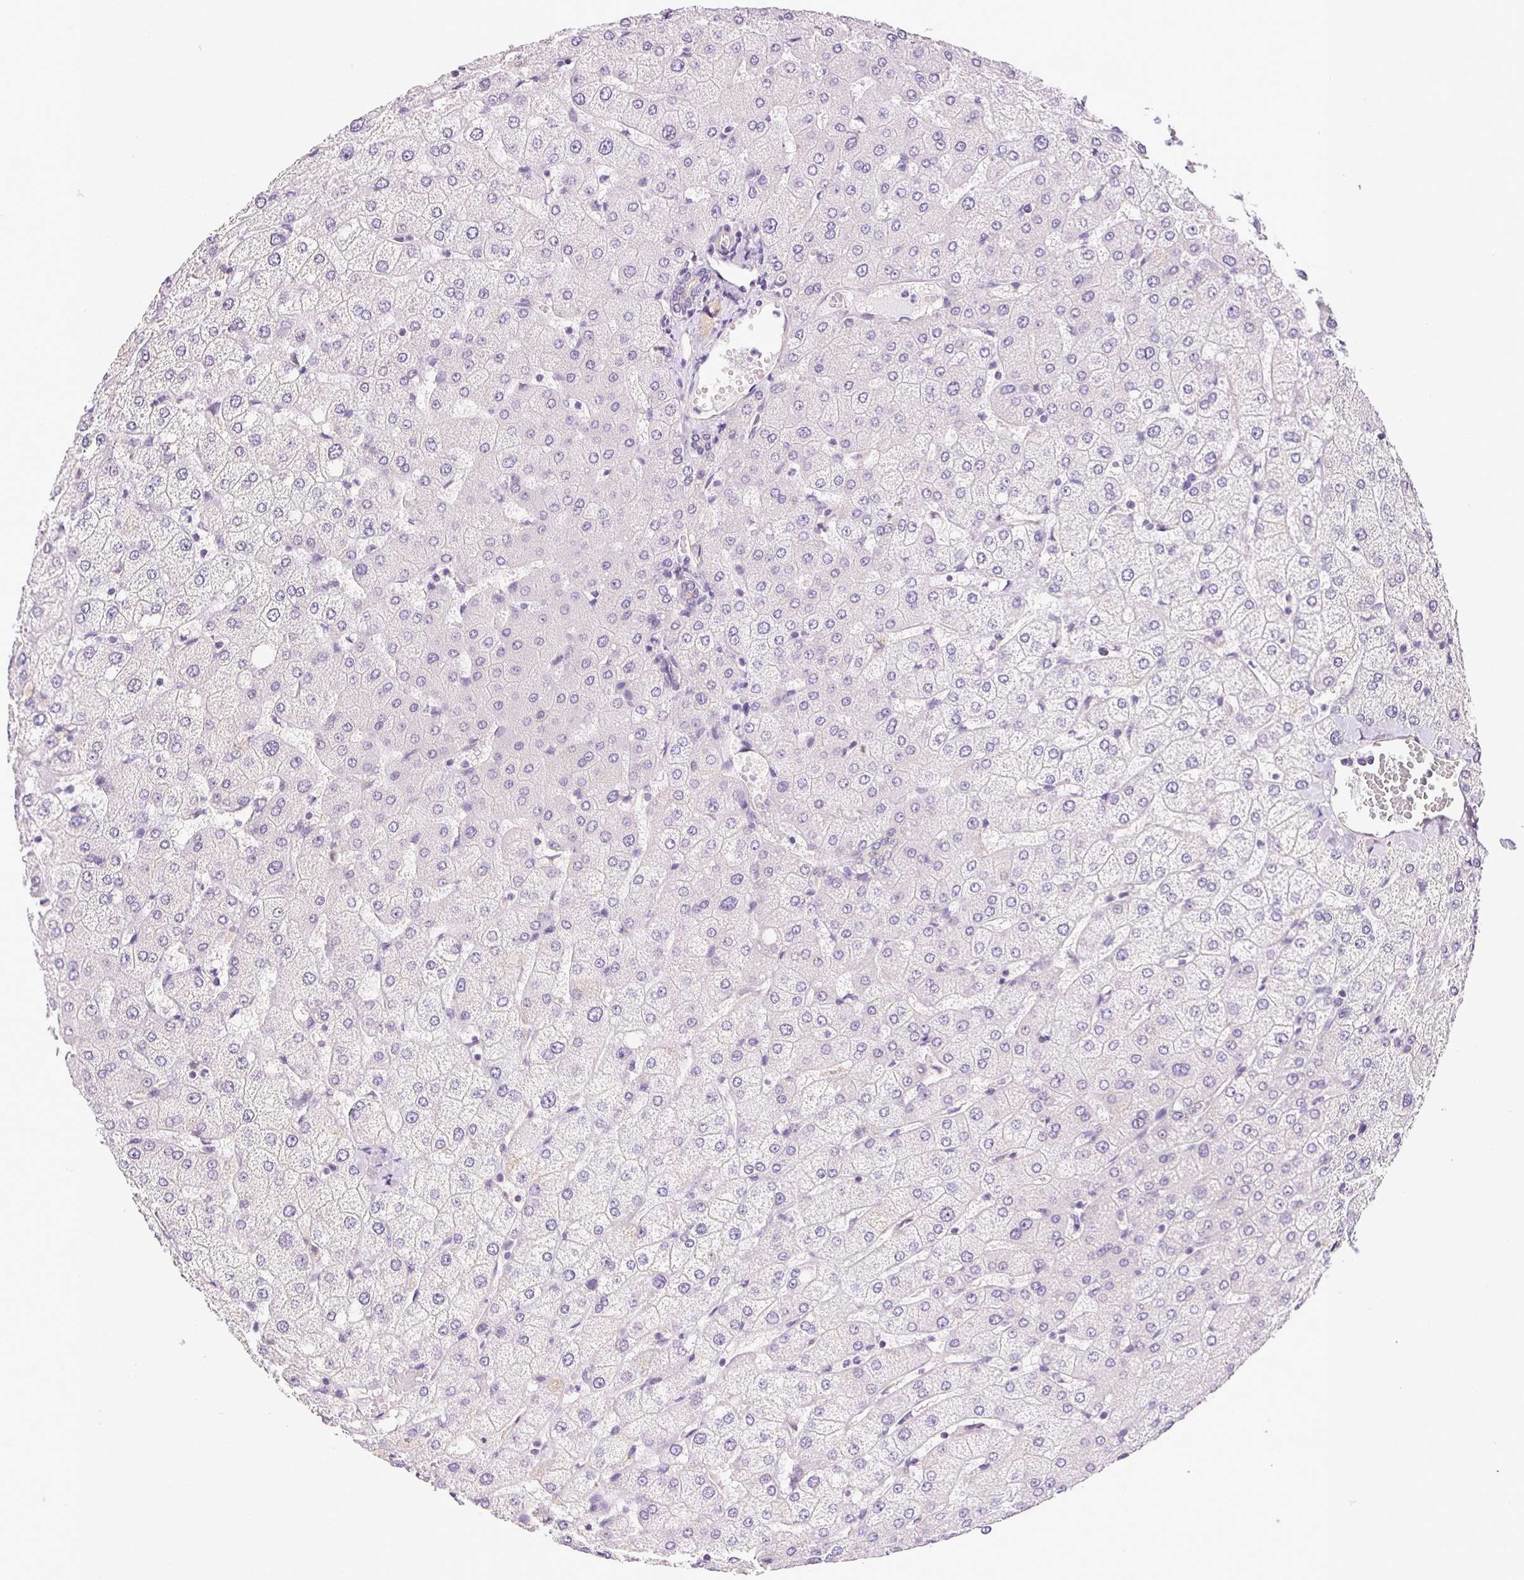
{"staining": {"intensity": "negative", "quantity": "none", "location": "none"}, "tissue": "liver", "cell_type": "Cholangiocytes", "image_type": "normal", "snomed": [{"axis": "morphology", "description": "Normal tissue, NOS"}, {"axis": "topography", "description": "Liver"}], "caption": "An IHC photomicrograph of normal liver is shown. There is no staining in cholangiocytes of liver. (IHC, brightfield microscopy, high magnification).", "gene": "CSN1S1", "patient": {"sex": "female", "age": 54}}